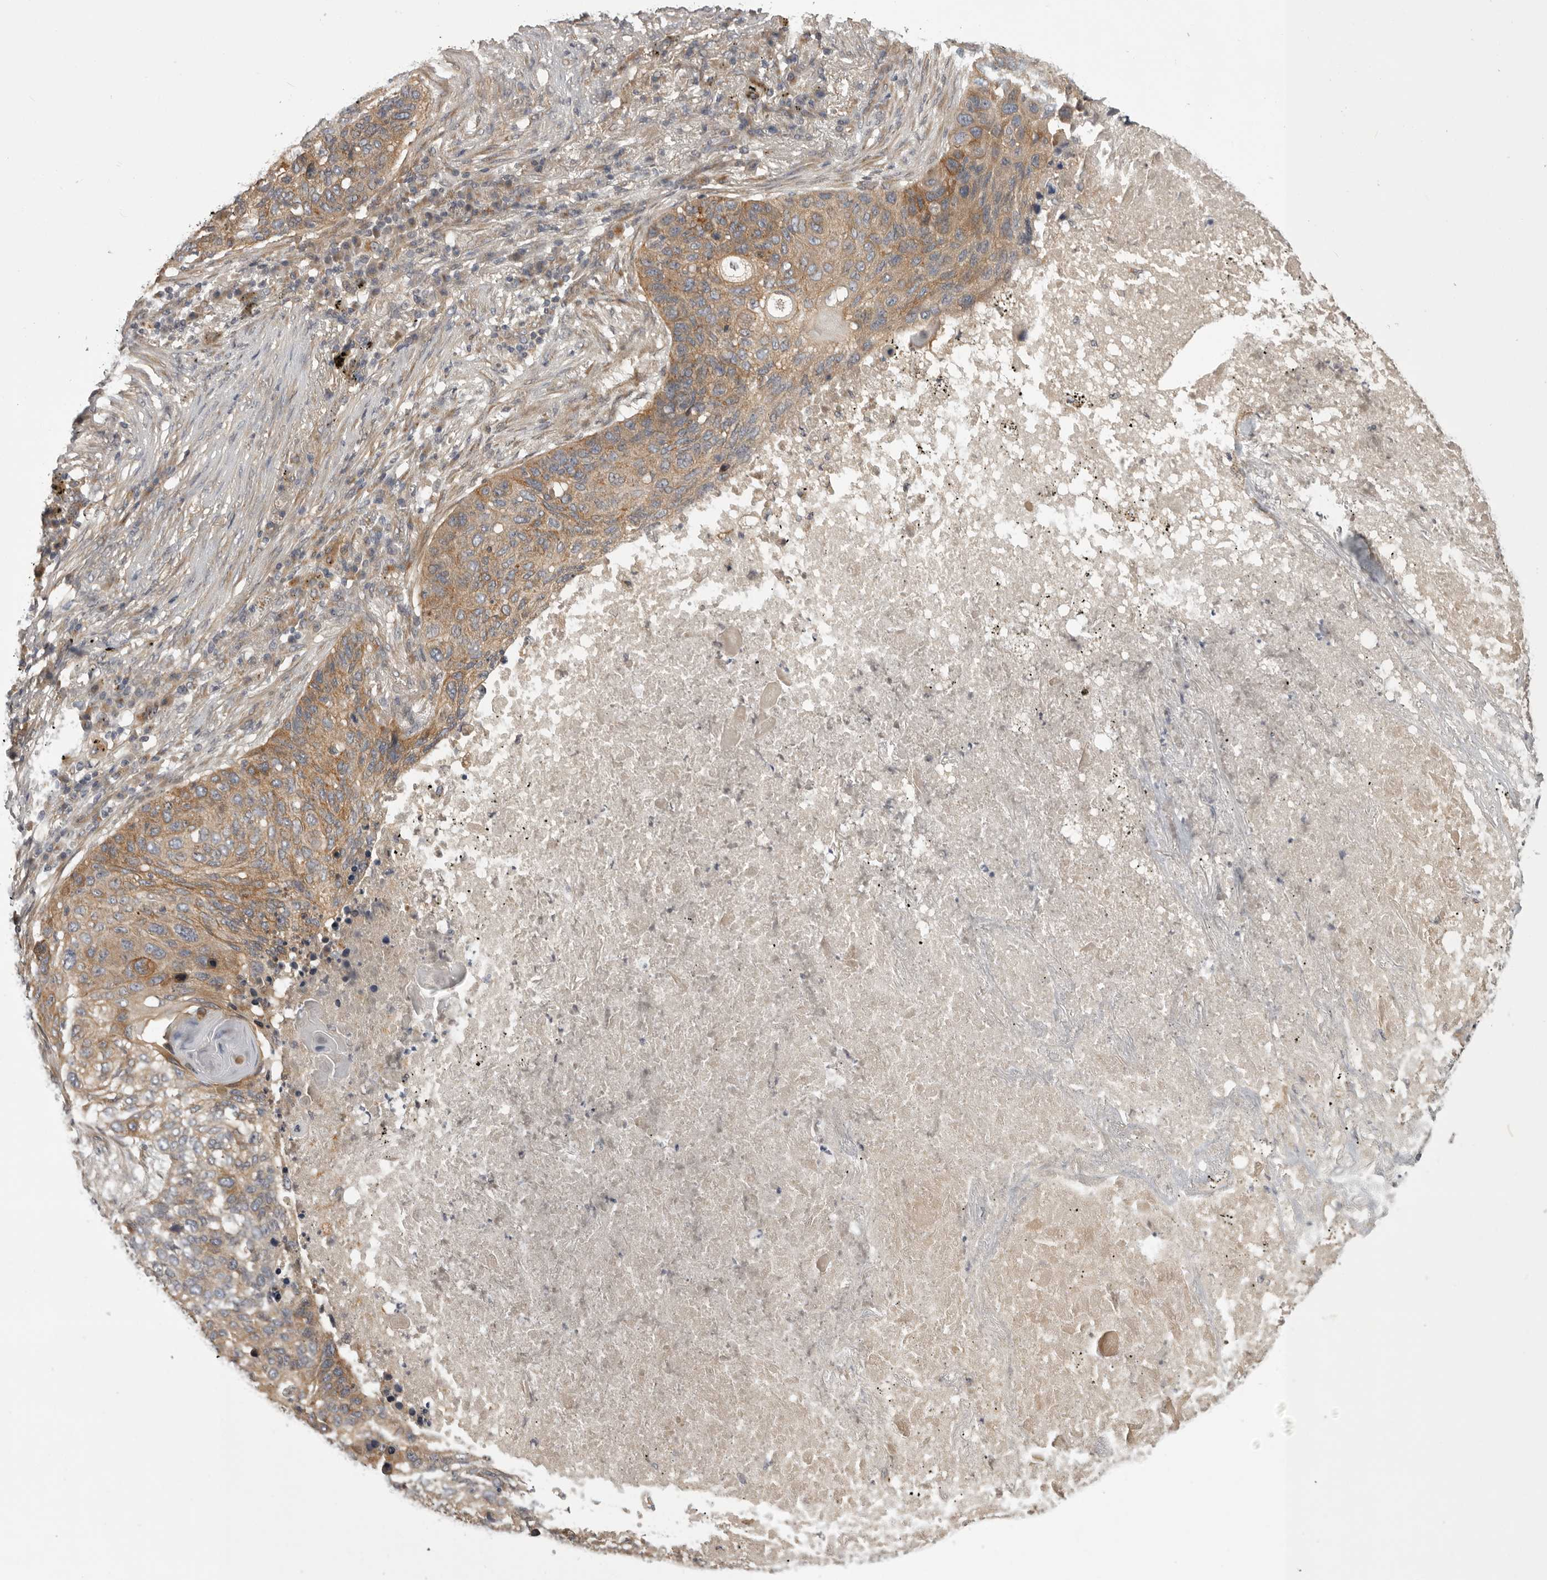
{"staining": {"intensity": "moderate", "quantity": ">75%", "location": "cytoplasmic/membranous"}, "tissue": "lung cancer", "cell_type": "Tumor cells", "image_type": "cancer", "snomed": [{"axis": "morphology", "description": "Squamous cell carcinoma, NOS"}, {"axis": "topography", "description": "Lung"}], "caption": "A medium amount of moderate cytoplasmic/membranous staining is seen in about >75% of tumor cells in lung cancer tissue. (IHC, brightfield microscopy, high magnification).", "gene": "CUEDC1", "patient": {"sex": "female", "age": 63}}